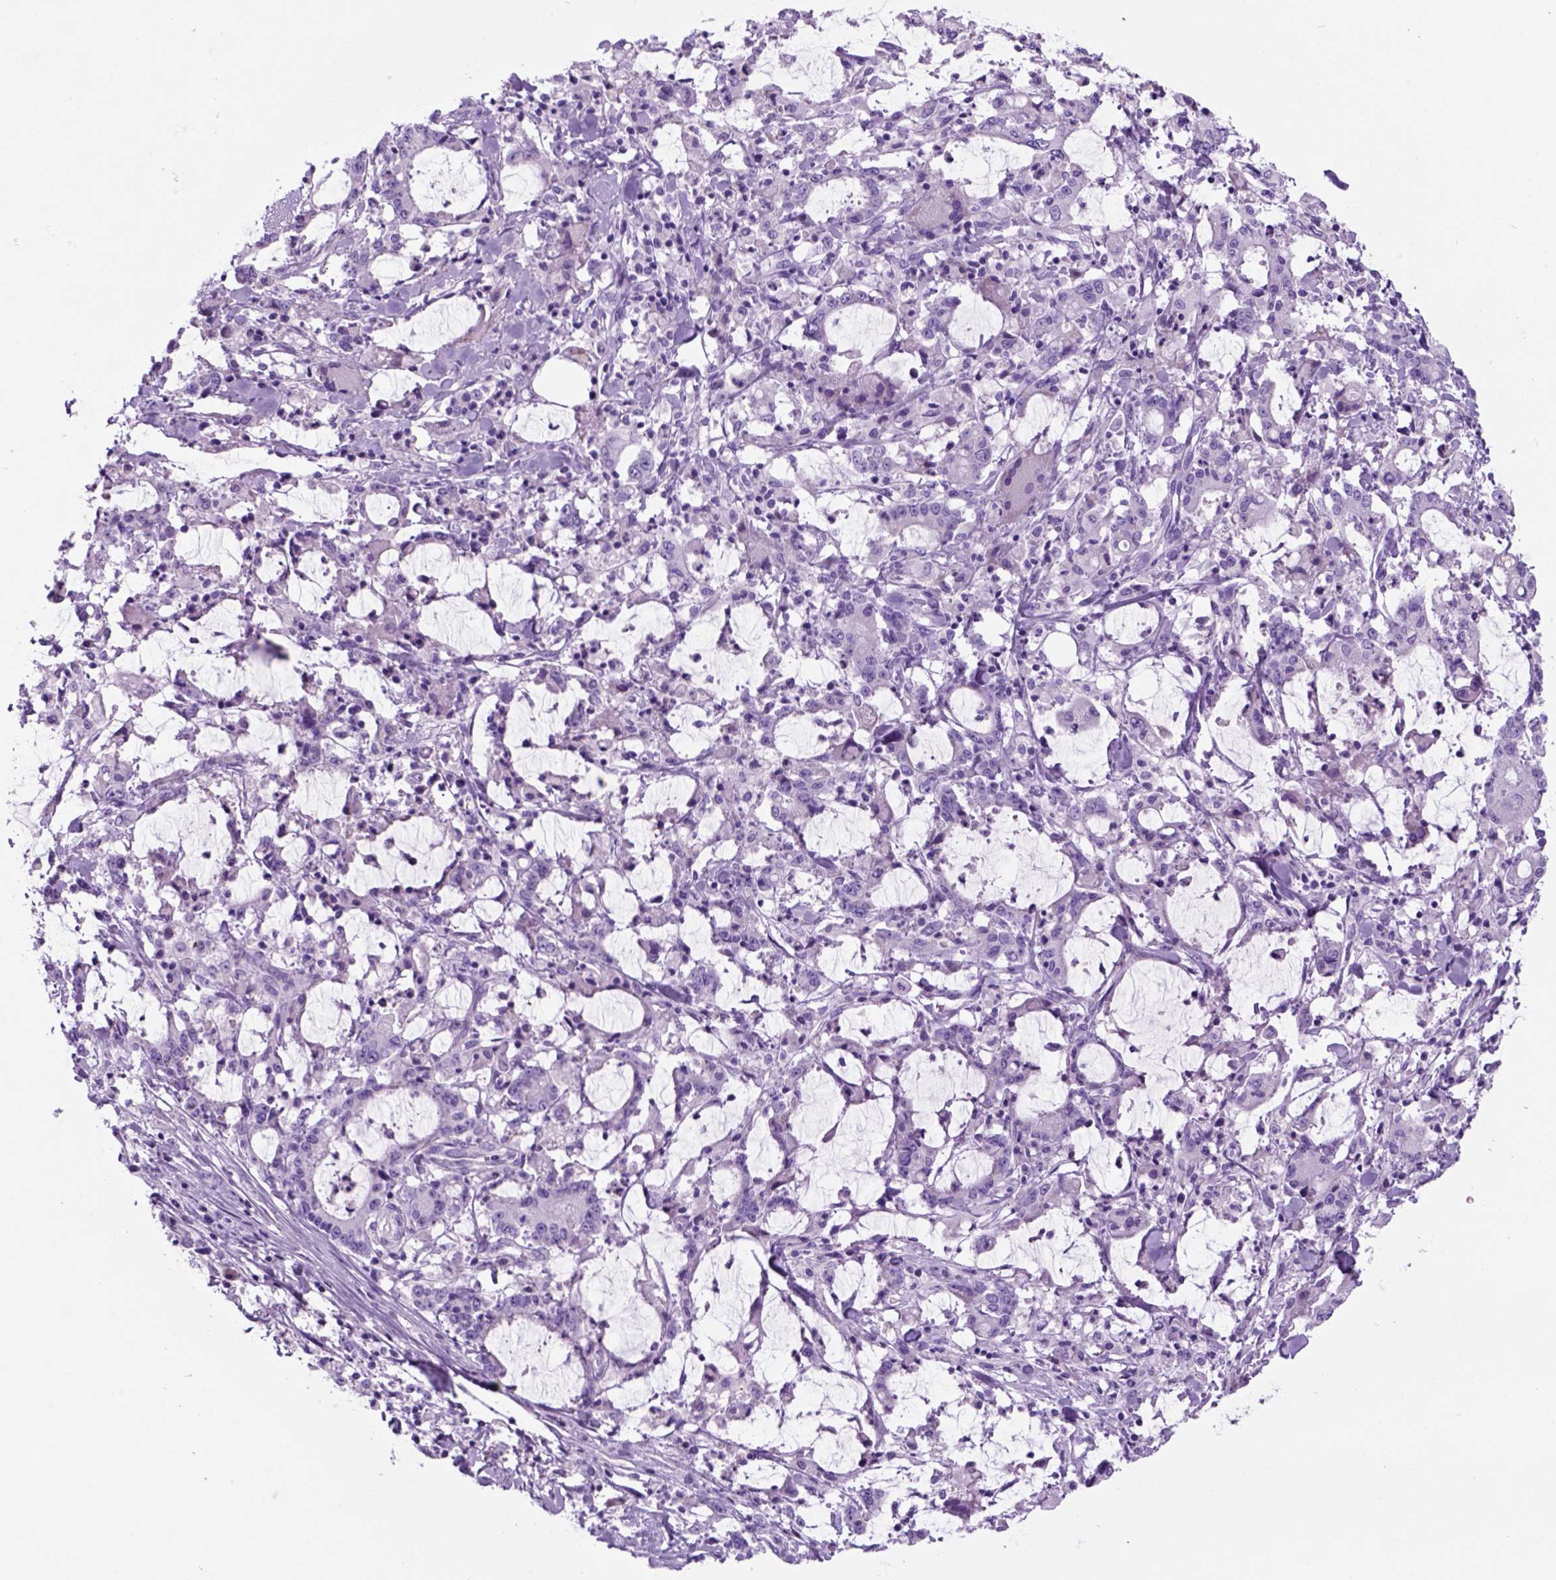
{"staining": {"intensity": "negative", "quantity": "none", "location": "none"}, "tissue": "stomach cancer", "cell_type": "Tumor cells", "image_type": "cancer", "snomed": [{"axis": "morphology", "description": "Adenocarcinoma, NOS"}, {"axis": "topography", "description": "Stomach, upper"}], "caption": "Immunohistochemistry (IHC) micrograph of human stomach cancer stained for a protein (brown), which exhibits no staining in tumor cells.", "gene": "HHIPL2", "patient": {"sex": "male", "age": 68}}